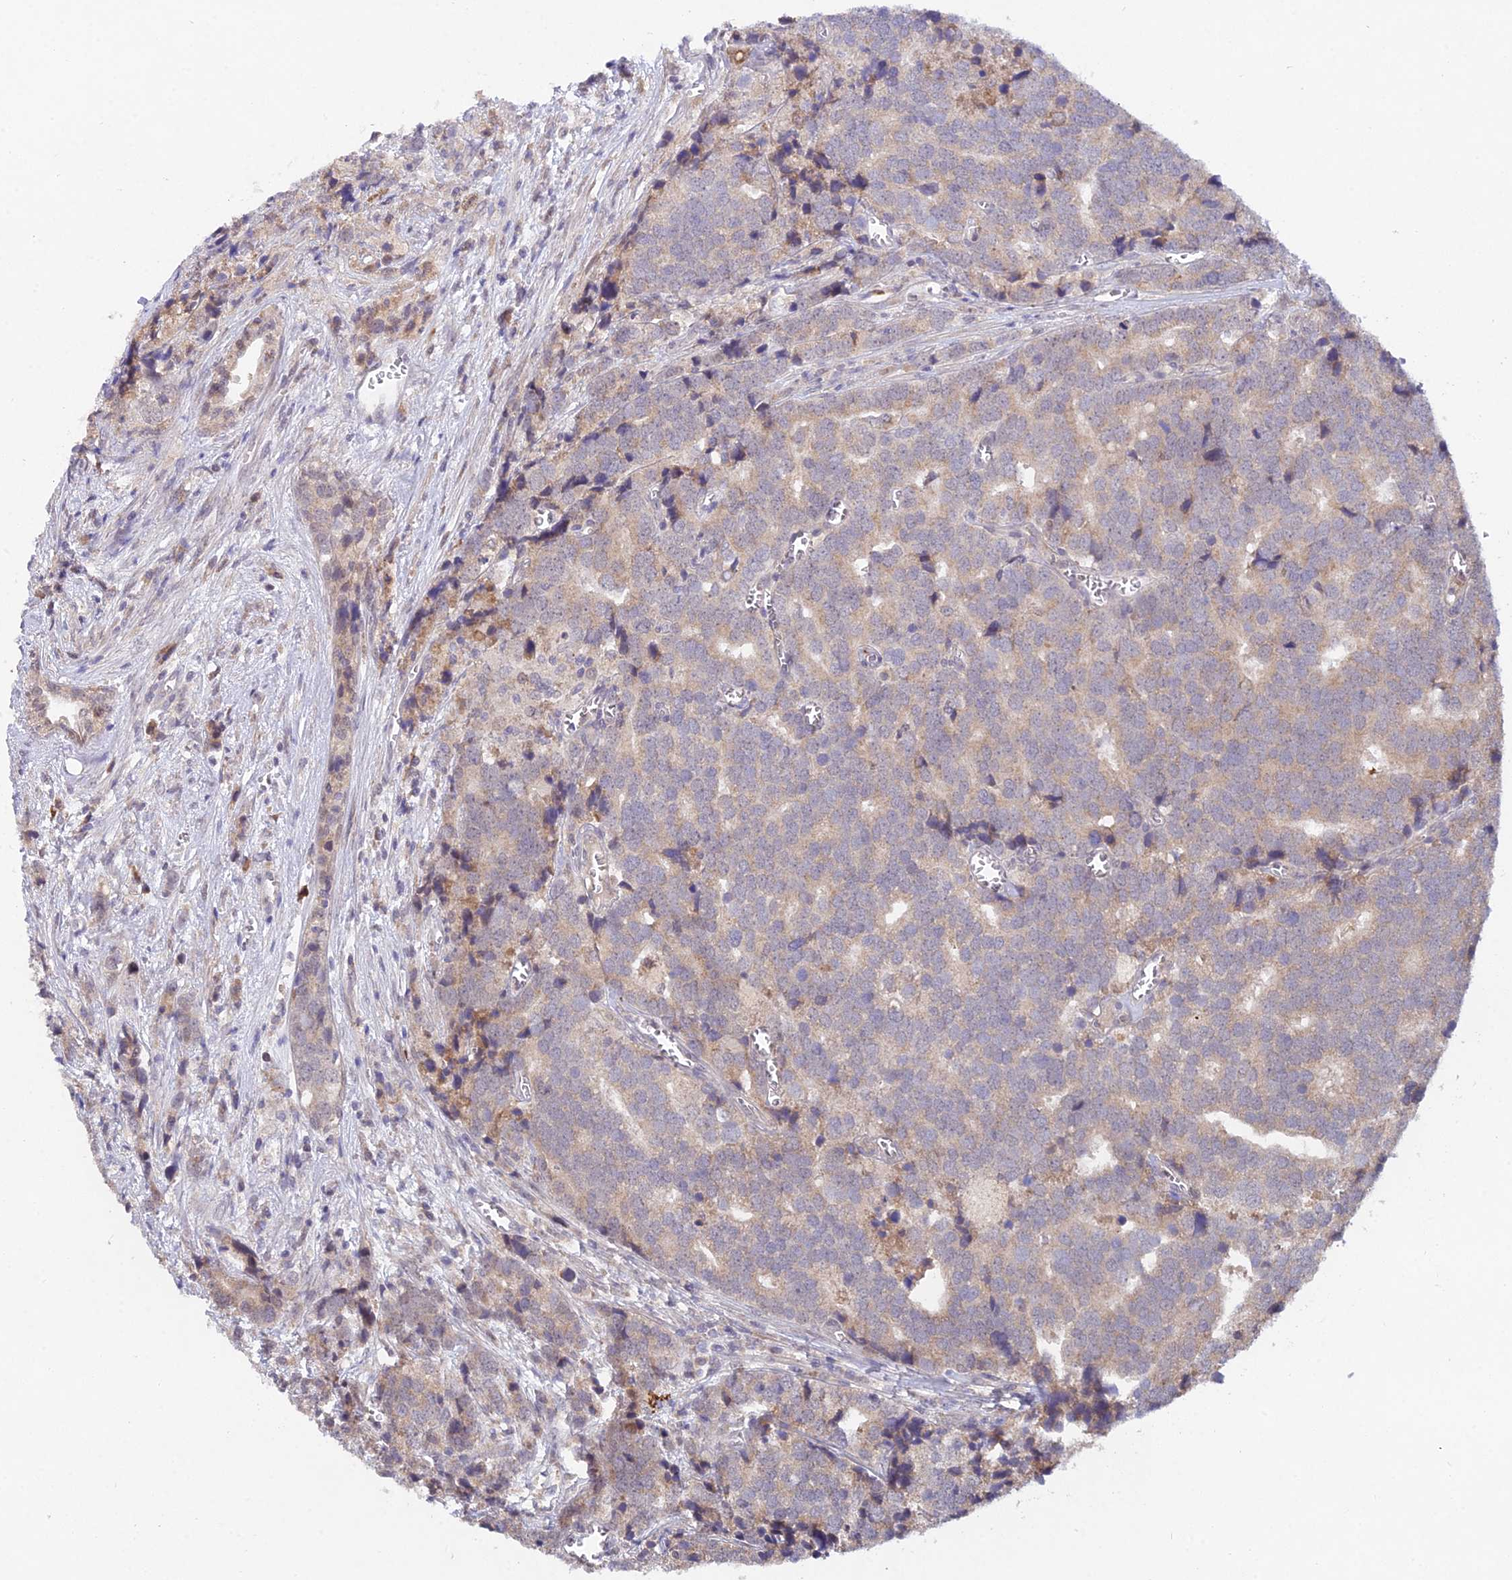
{"staining": {"intensity": "weak", "quantity": "25%-75%", "location": "cytoplasmic/membranous"}, "tissue": "prostate cancer", "cell_type": "Tumor cells", "image_type": "cancer", "snomed": [{"axis": "morphology", "description": "Adenocarcinoma, High grade"}, {"axis": "topography", "description": "Prostate"}], "caption": "Prostate adenocarcinoma (high-grade) was stained to show a protein in brown. There is low levels of weak cytoplasmic/membranous expression in about 25%-75% of tumor cells. (DAB IHC, brown staining for protein, blue staining for nuclei).", "gene": "WDR43", "patient": {"sex": "male", "age": 71}}